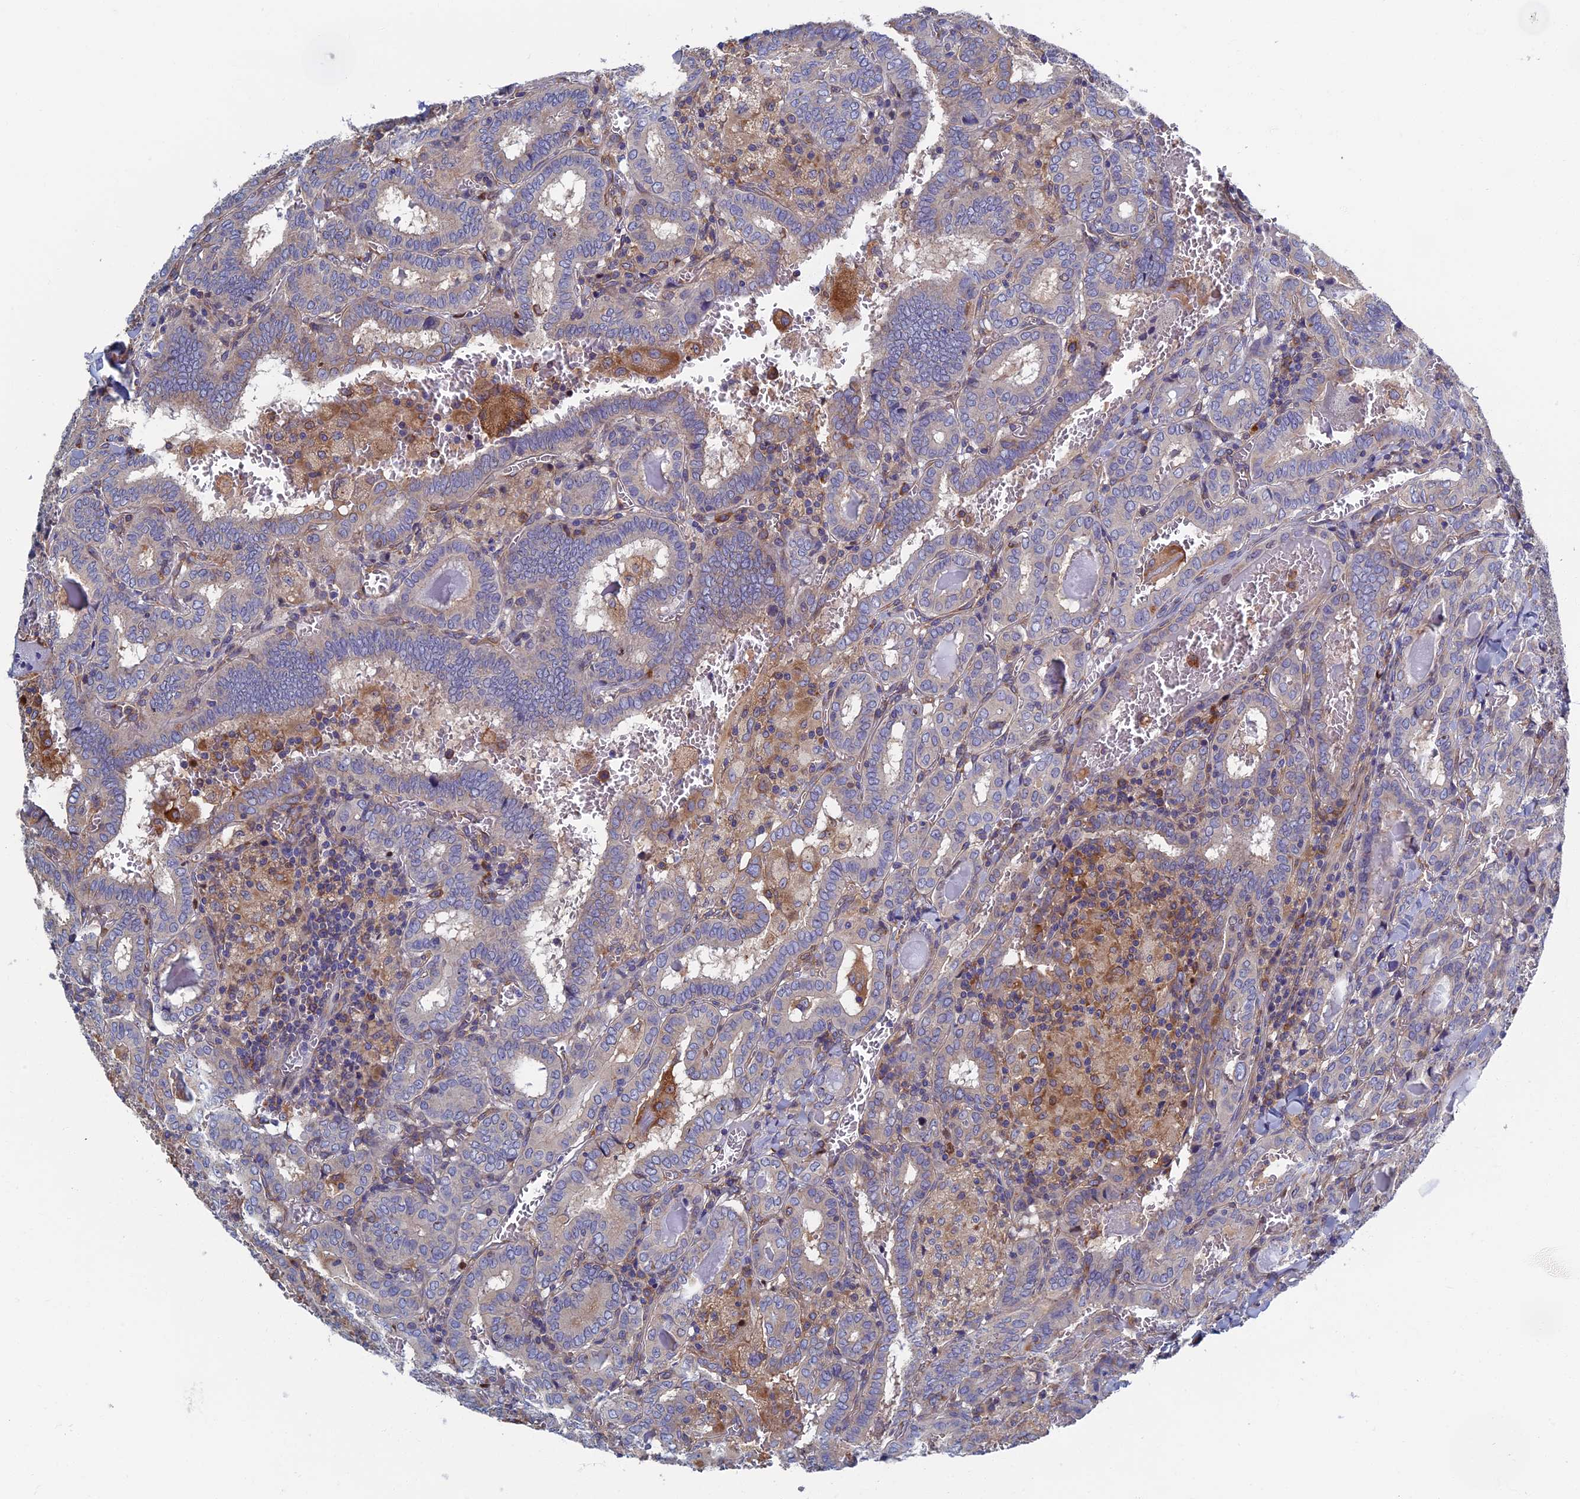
{"staining": {"intensity": "moderate", "quantity": "<25%", "location": "cytoplasmic/membranous"}, "tissue": "thyroid cancer", "cell_type": "Tumor cells", "image_type": "cancer", "snomed": [{"axis": "morphology", "description": "Papillary adenocarcinoma, NOS"}, {"axis": "topography", "description": "Thyroid gland"}], "caption": "Thyroid papillary adenocarcinoma stained with a protein marker exhibits moderate staining in tumor cells.", "gene": "YBX1", "patient": {"sex": "female", "age": 72}}